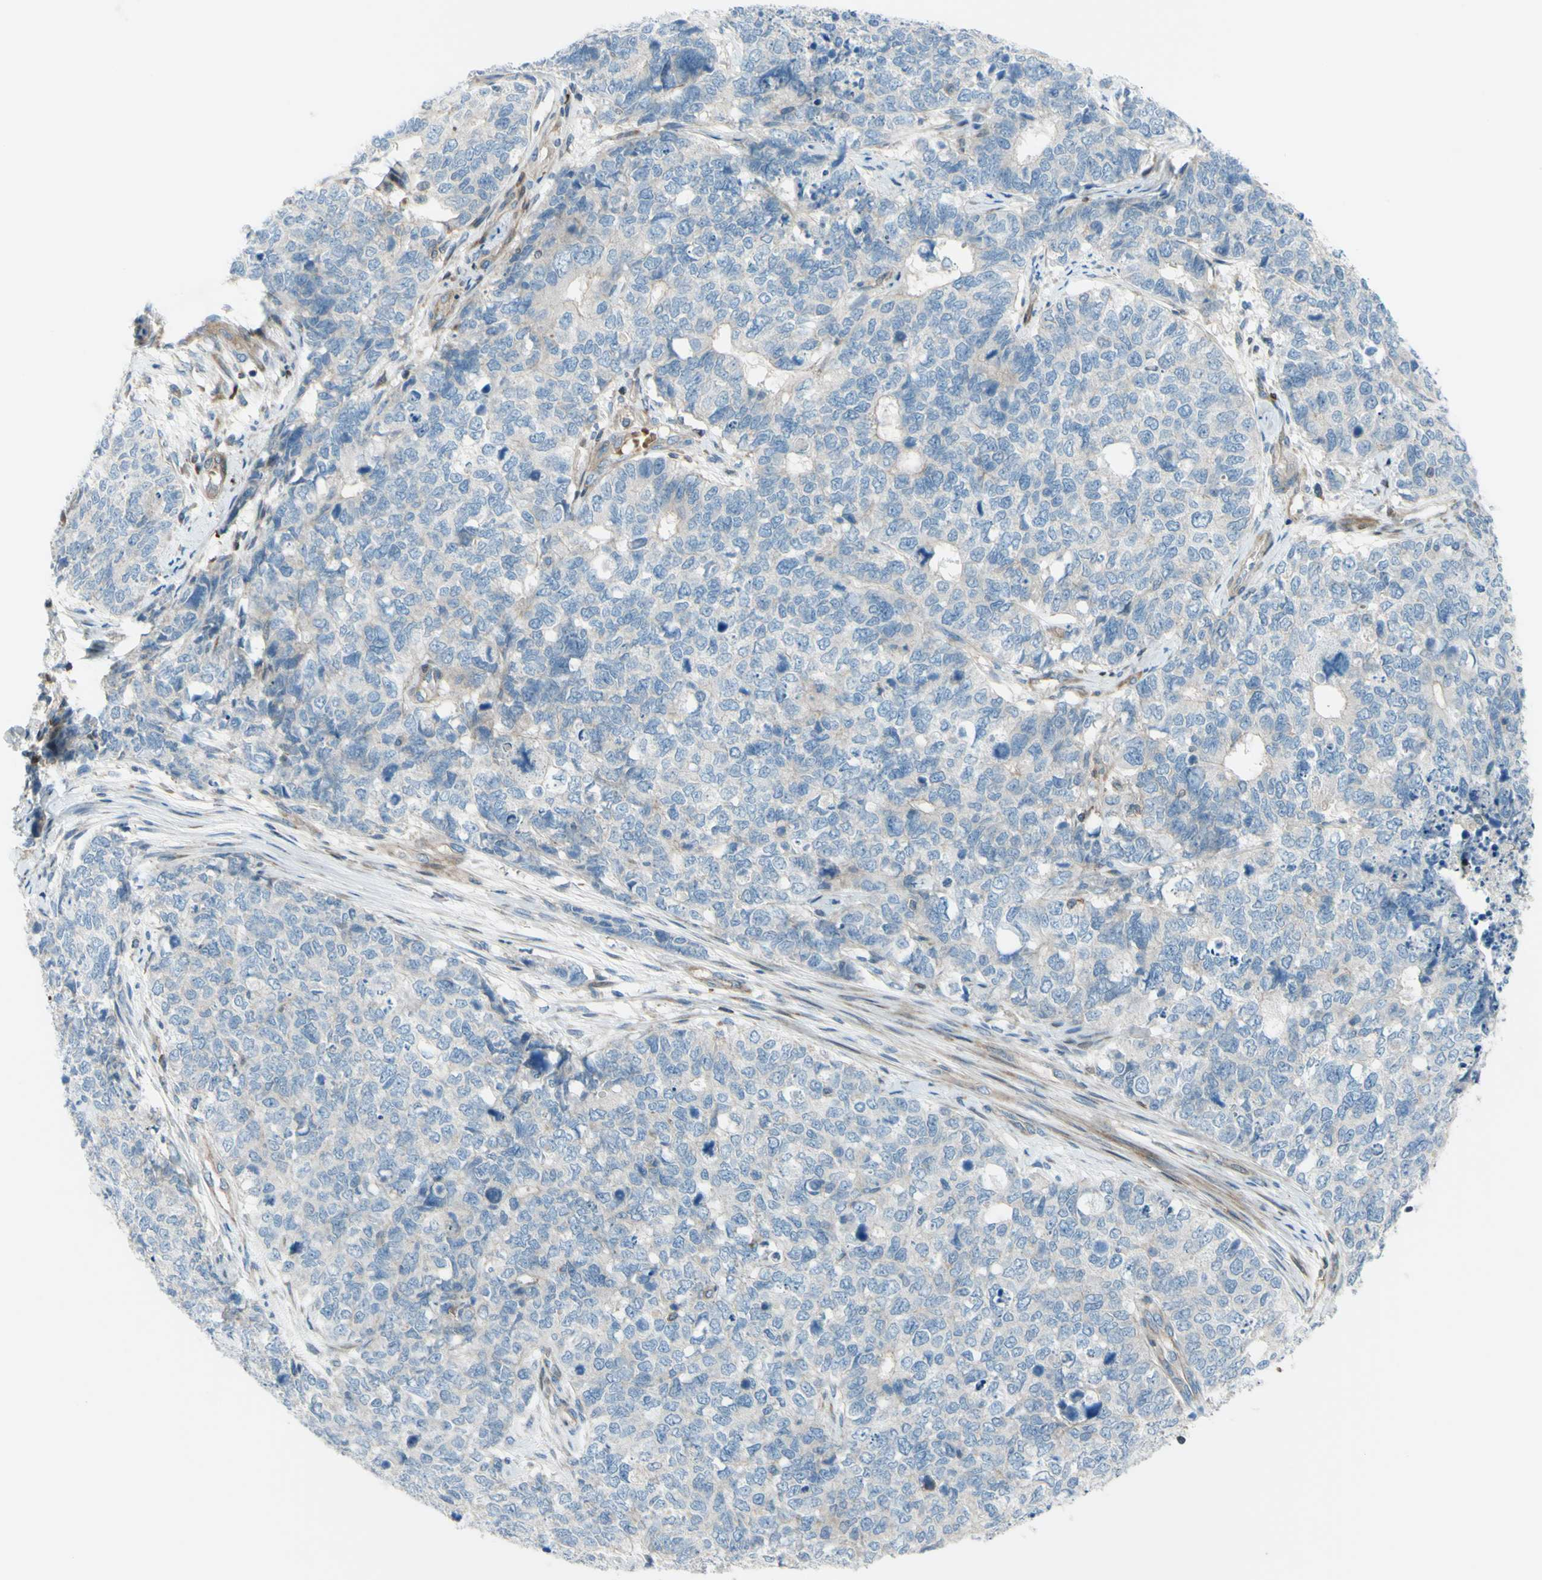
{"staining": {"intensity": "negative", "quantity": "none", "location": "none"}, "tissue": "cervical cancer", "cell_type": "Tumor cells", "image_type": "cancer", "snomed": [{"axis": "morphology", "description": "Squamous cell carcinoma, NOS"}, {"axis": "topography", "description": "Cervix"}], "caption": "This is an immunohistochemistry (IHC) histopathology image of cervical cancer. There is no positivity in tumor cells.", "gene": "PAK2", "patient": {"sex": "female", "age": 63}}